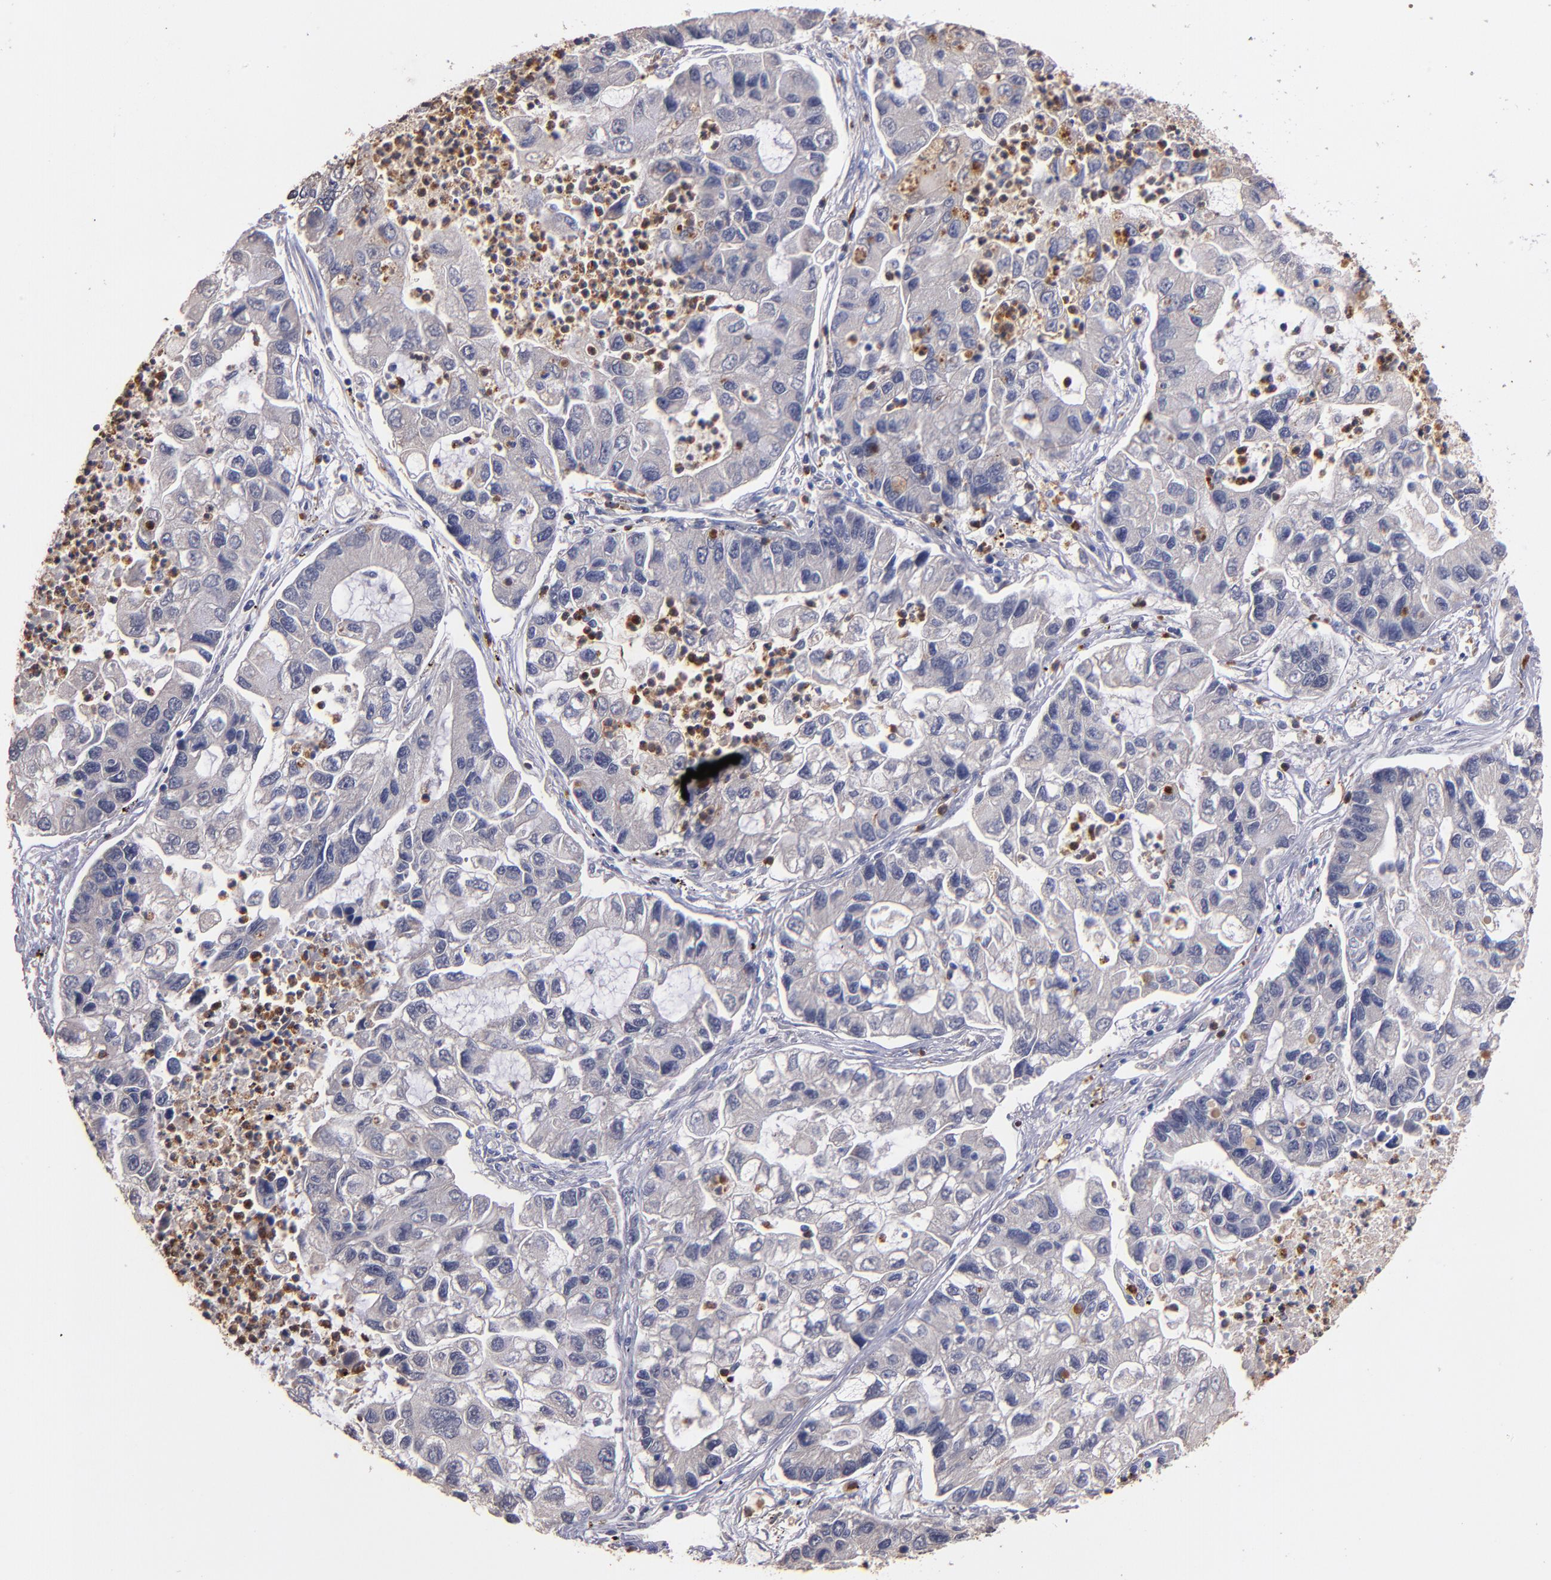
{"staining": {"intensity": "negative", "quantity": "none", "location": "none"}, "tissue": "lung cancer", "cell_type": "Tumor cells", "image_type": "cancer", "snomed": [{"axis": "morphology", "description": "Adenocarcinoma, NOS"}, {"axis": "topography", "description": "Lung"}], "caption": "Immunohistochemistry (IHC) image of human lung adenocarcinoma stained for a protein (brown), which demonstrates no expression in tumor cells.", "gene": "TTLL12", "patient": {"sex": "female", "age": 51}}